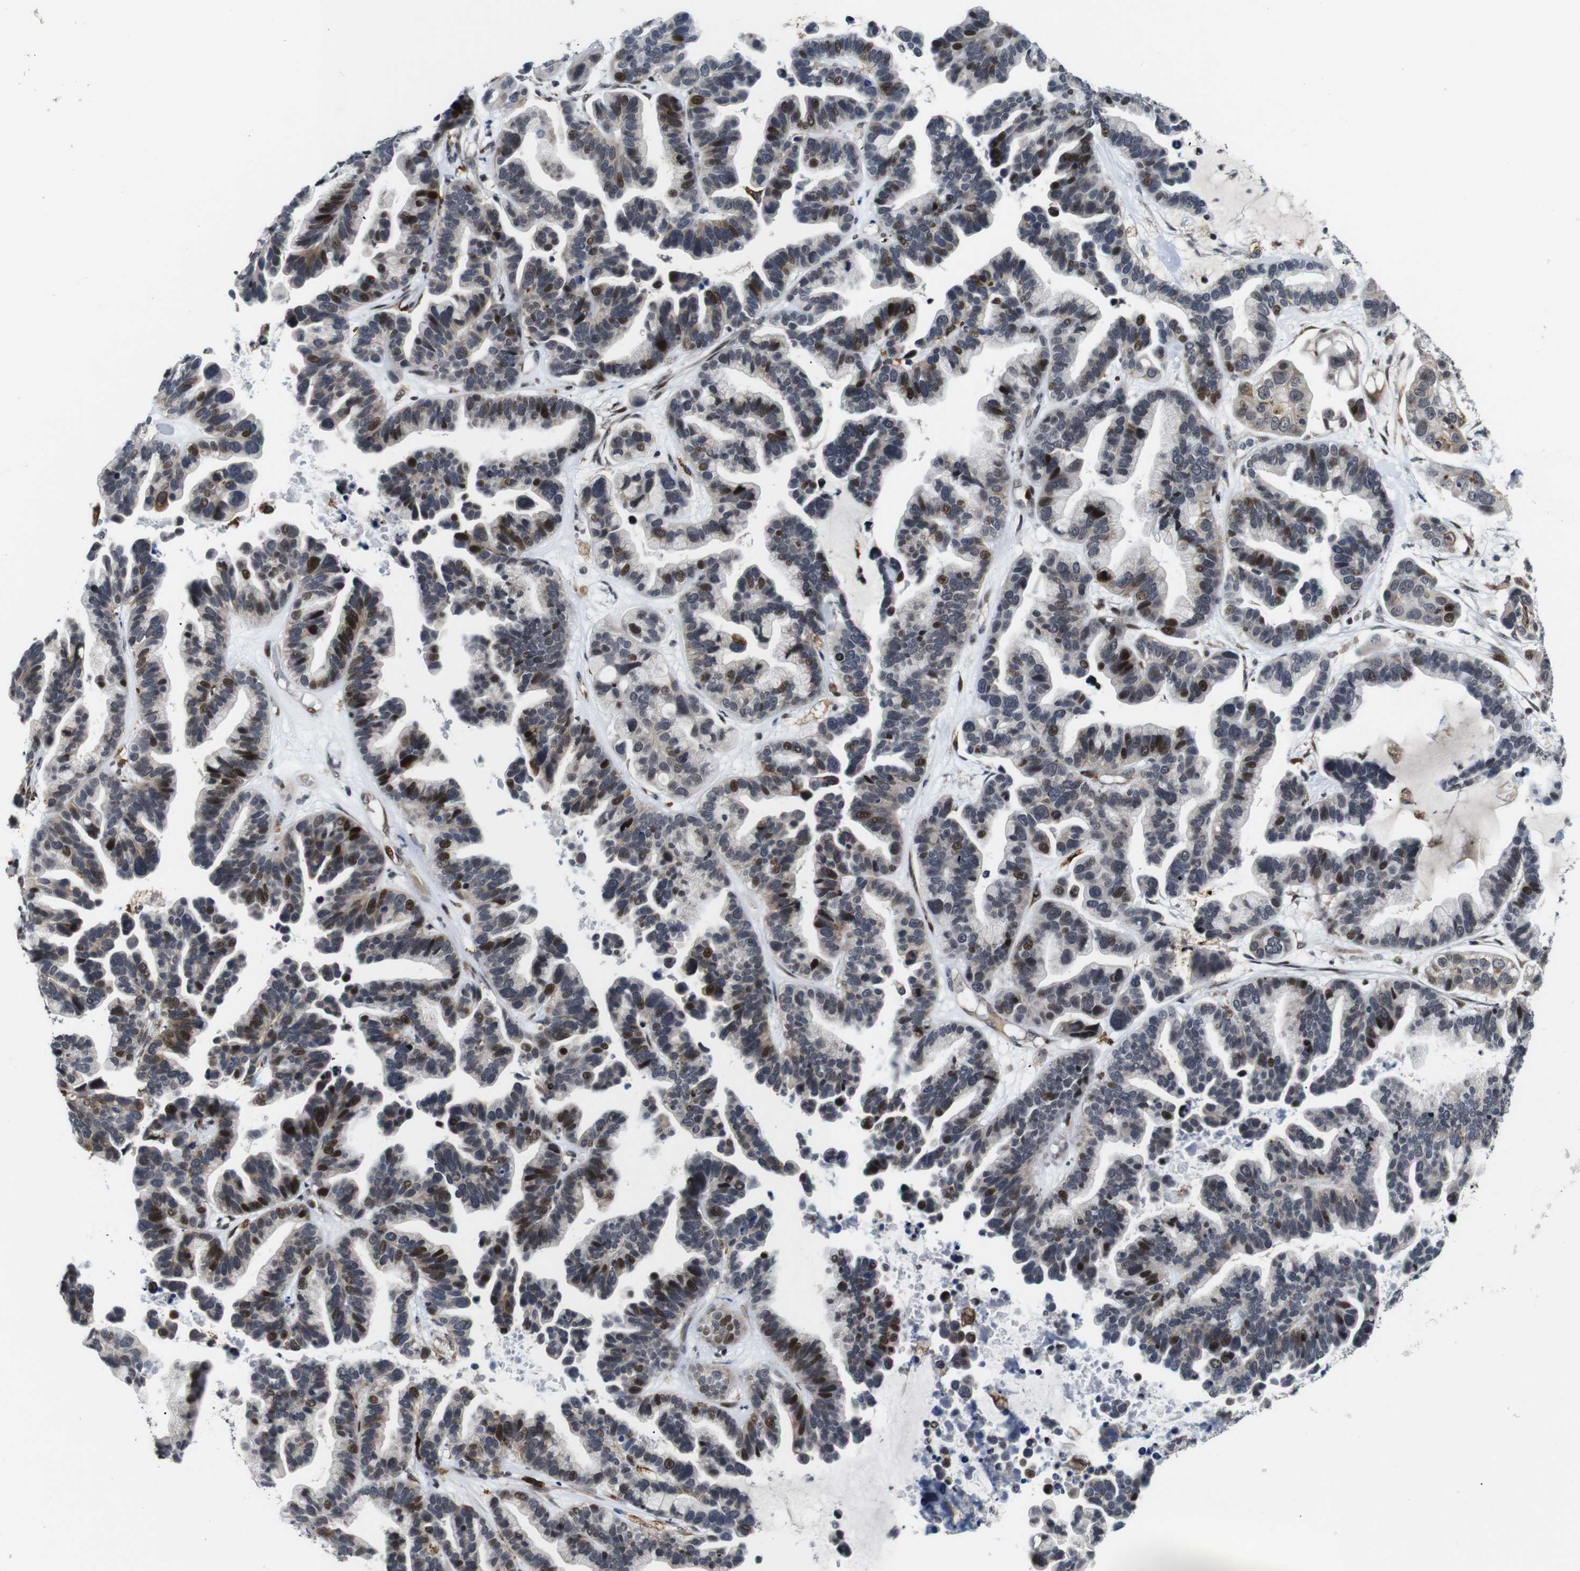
{"staining": {"intensity": "strong", "quantity": "<25%", "location": "nuclear"}, "tissue": "ovarian cancer", "cell_type": "Tumor cells", "image_type": "cancer", "snomed": [{"axis": "morphology", "description": "Cystadenocarcinoma, serous, NOS"}, {"axis": "topography", "description": "Ovary"}], "caption": "Ovarian cancer stained for a protein (brown) reveals strong nuclear positive staining in approximately <25% of tumor cells.", "gene": "EIF4G1", "patient": {"sex": "female", "age": 56}}